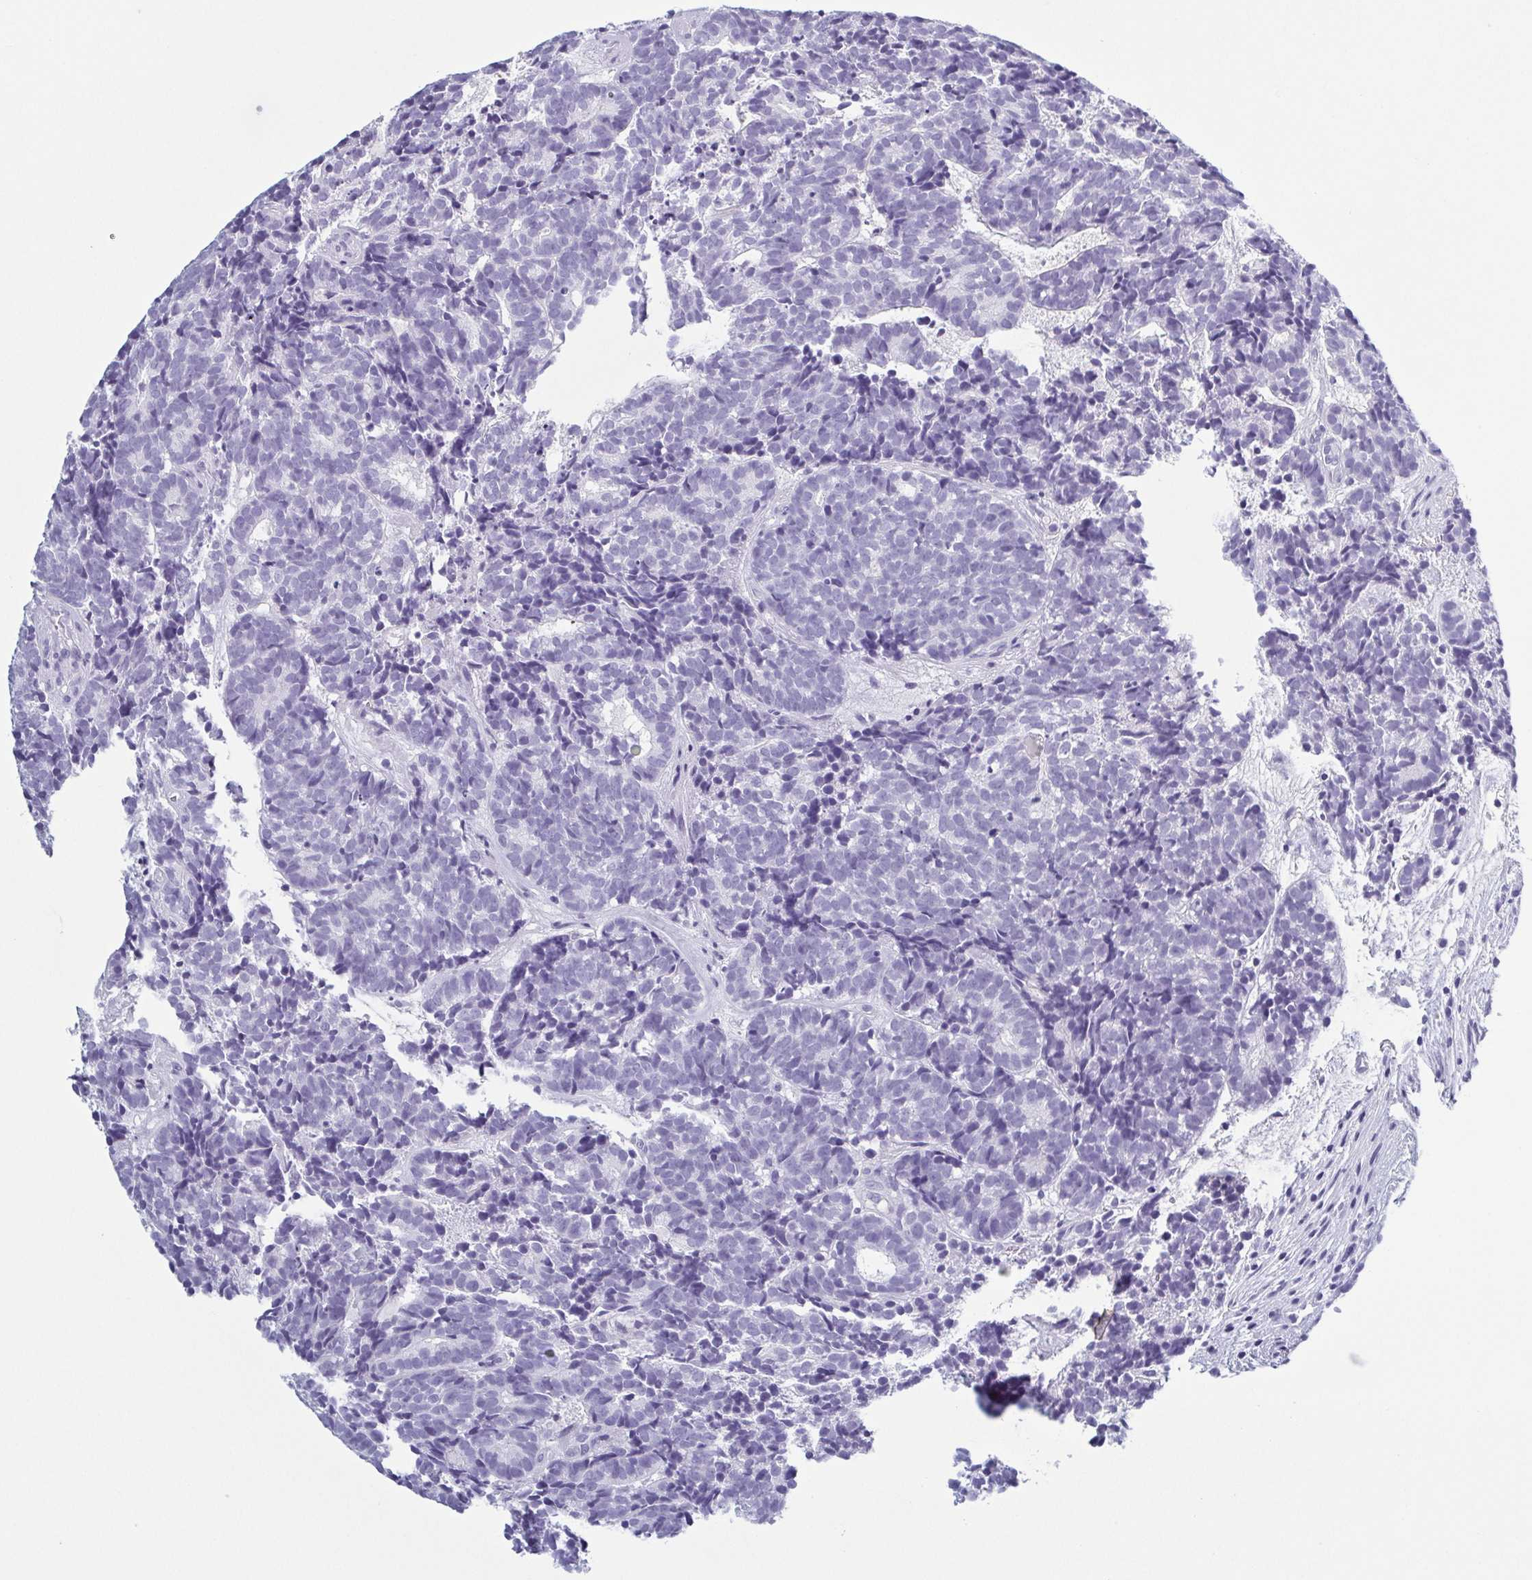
{"staining": {"intensity": "negative", "quantity": "none", "location": "none"}, "tissue": "head and neck cancer", "cell_type": "Tumor cells", "image_type": "cancer", "snomed": [{"axis": "morphology", "description": "Adenocarcinoma, NOS"}, {"axis": "topography", "description": "Head-Neck"}], "caption": "Tumor cells are negative for brown protein staining in head and neck cancer (adenocarcinoma).", "gene": "KRT10", "patient": {"sex": "female", "age": 81}}